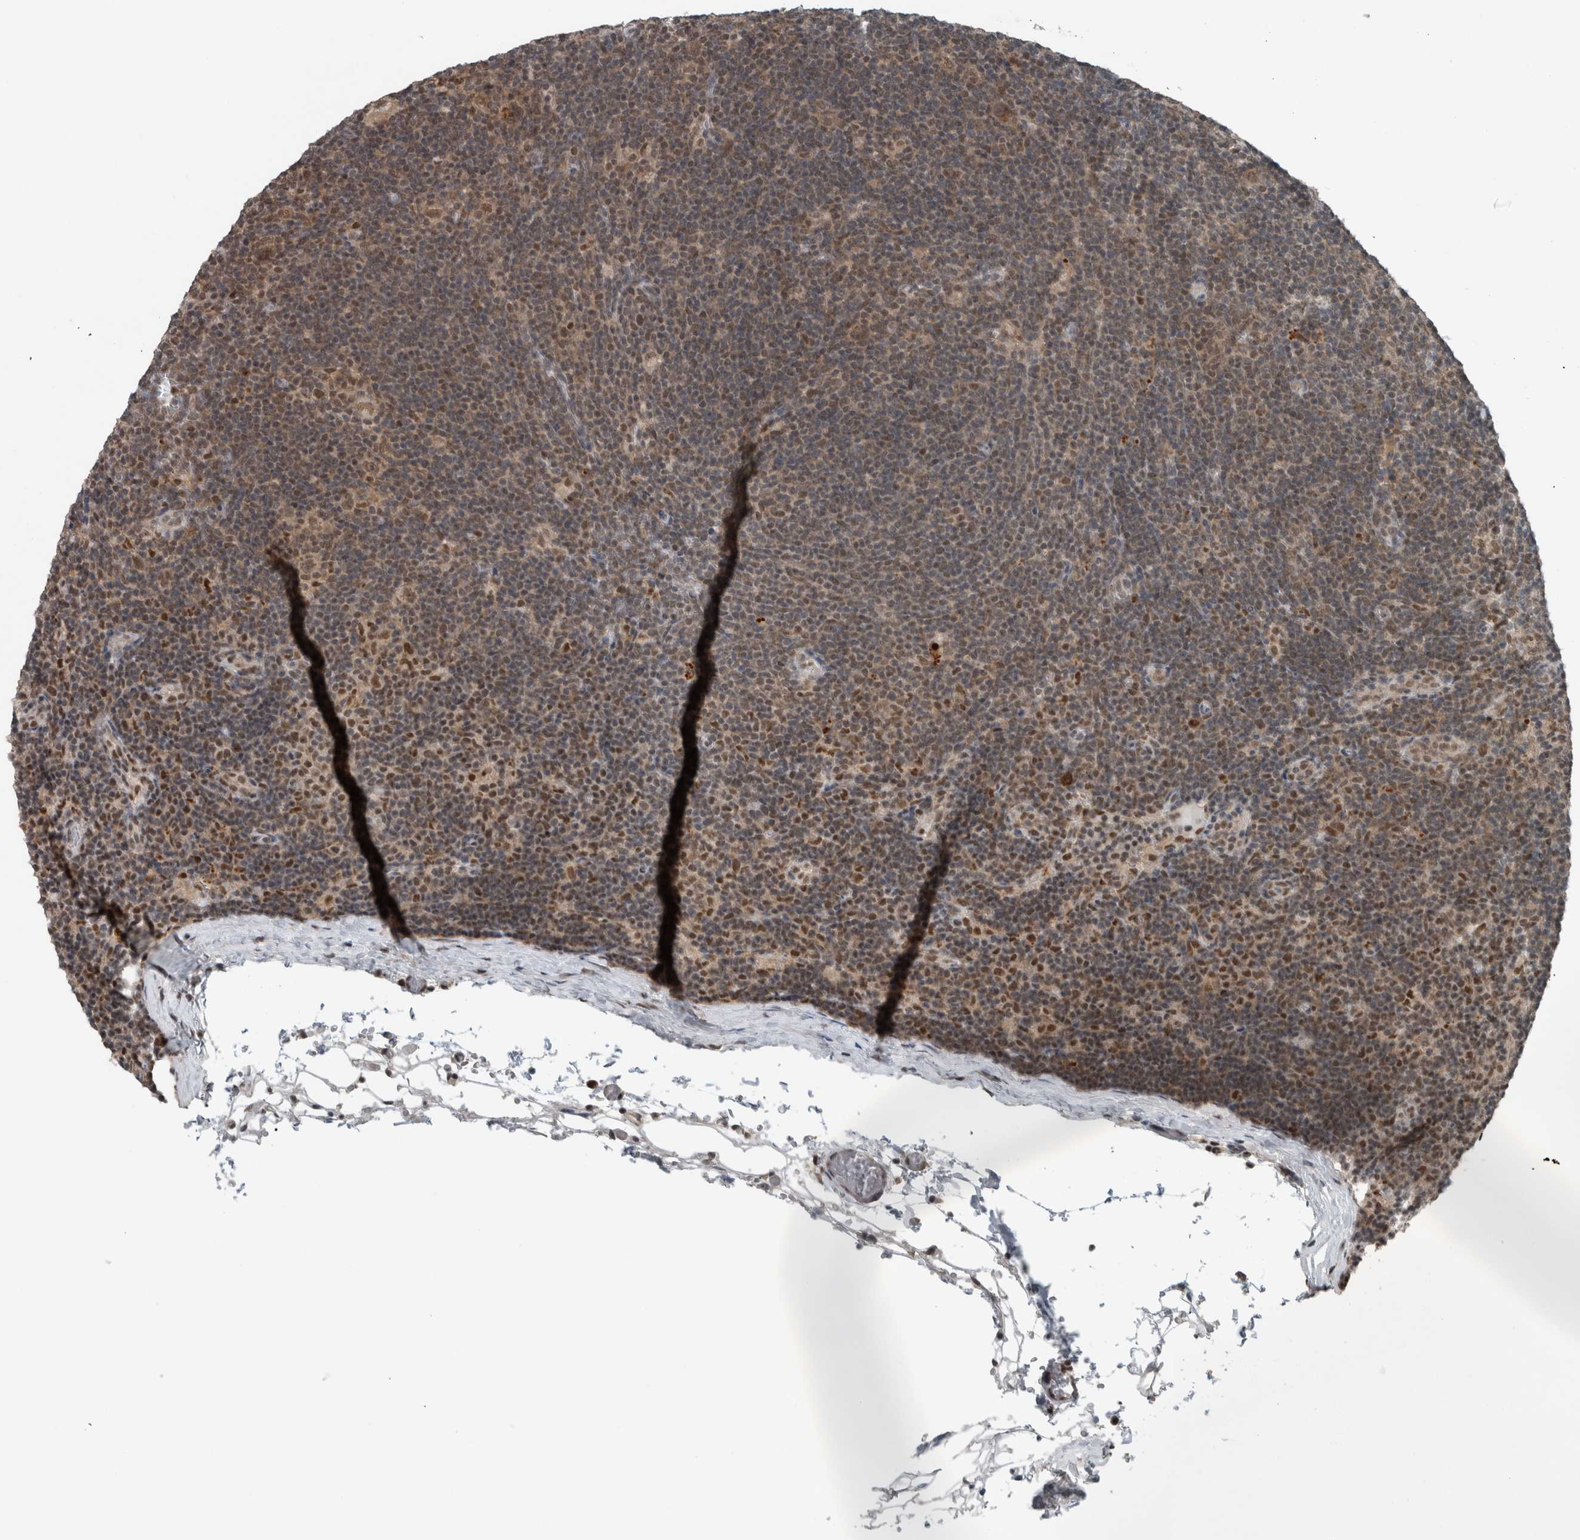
{"staining": {"intensity": "moderate", "quantity": ">75%", "location": "nuclear"}, "tissue": "lymphoma", "cell_type": "Tumor cells", "image_type": "cancer", "snomed": [{"axis": "morphology", "description": "Hodgkin's disease, NOS"}, {"axis": "topography", "description": "Lymph node"}], "caption": "There is medium levels of moderate nuclear expression in tumor cells of lymphoma, as demonstrated by immunohistochemical staining (brown color).", "gene": "SPAG7", "patient": {"sex": "female", "age": 57}}